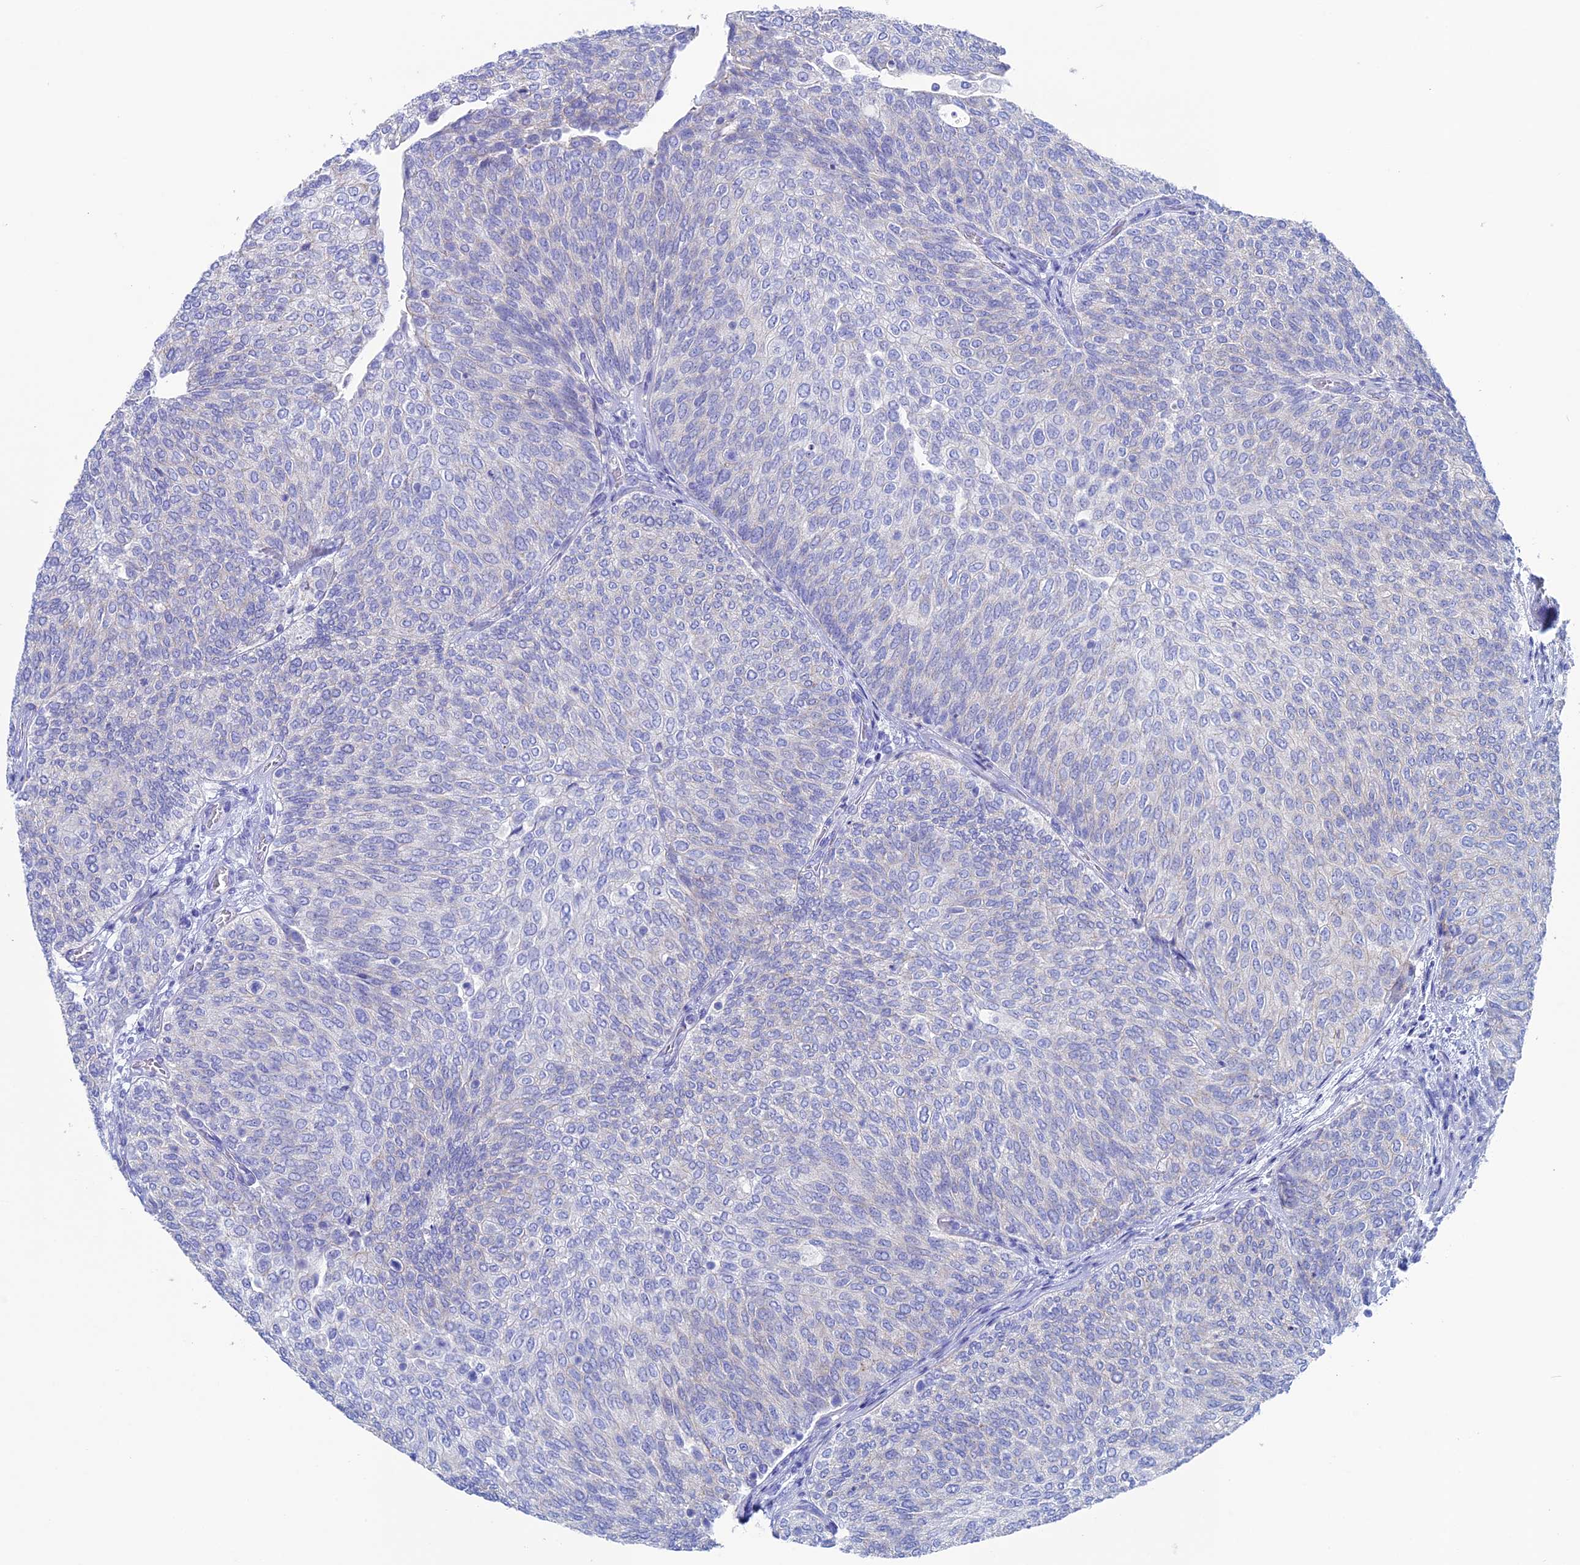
{"staining": {"intensity": "negative", "quantity": "none", "location": "none"}, "tissue": "urothelial cancer", "cell_type": "Tumor cells", "image_type": "cancer", "snomed": [{"axis": "morphology", "description": "Urothelial carcinoma, Low grade"}, {"axis": "topography", "description": "Urinary bladder"}], "caption": "Photomicrograph shows no significant protein staining in tumor cells of urothelial carcinoma (low-grade).", "gene": "UNC119", "patient": {"sex": "female", "age": 79}}